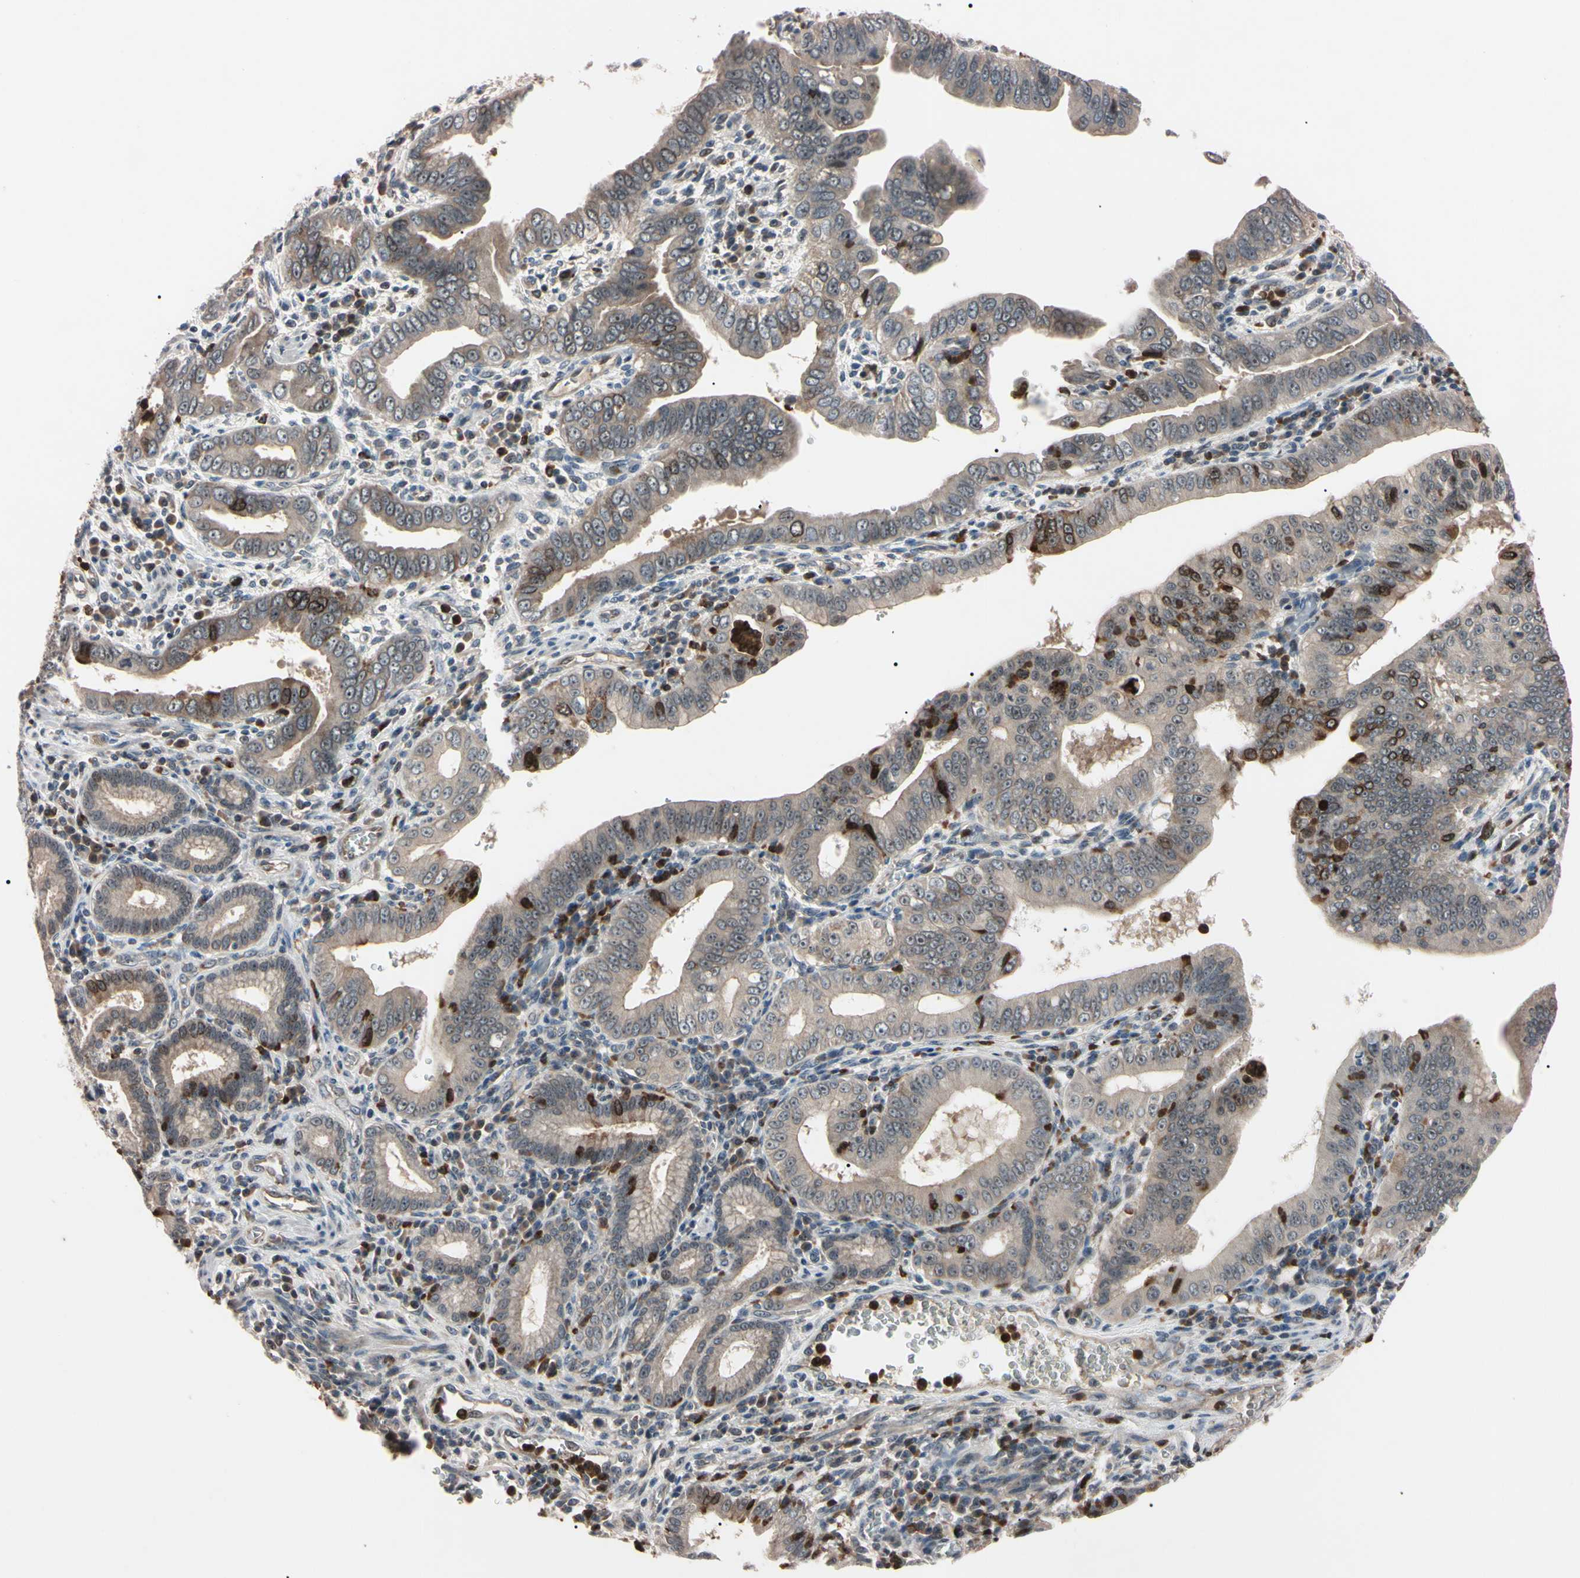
{"staining": {"intensity": "strong", "quantity": "<25%", "location": "cytoplasmic/membranous,nuclear"}, "tissue": "pancreatic cancer", "cell_type": "Tumor cells", "image_type": "cancer", "snomed": [{"axis": "morphology", "description": "Normal tissue, NOS"}, {"axis": "topography", "description": "Lymph node"}], "caption": "Immunohistochemical staining of human pancreatic cancer displays medium levels of strong cytoplasmic/membranous and nuclear positivity in about <25% of tumor cells.", "gene": "TRAF5", "patient": {"sex": "male", "age": 50}}